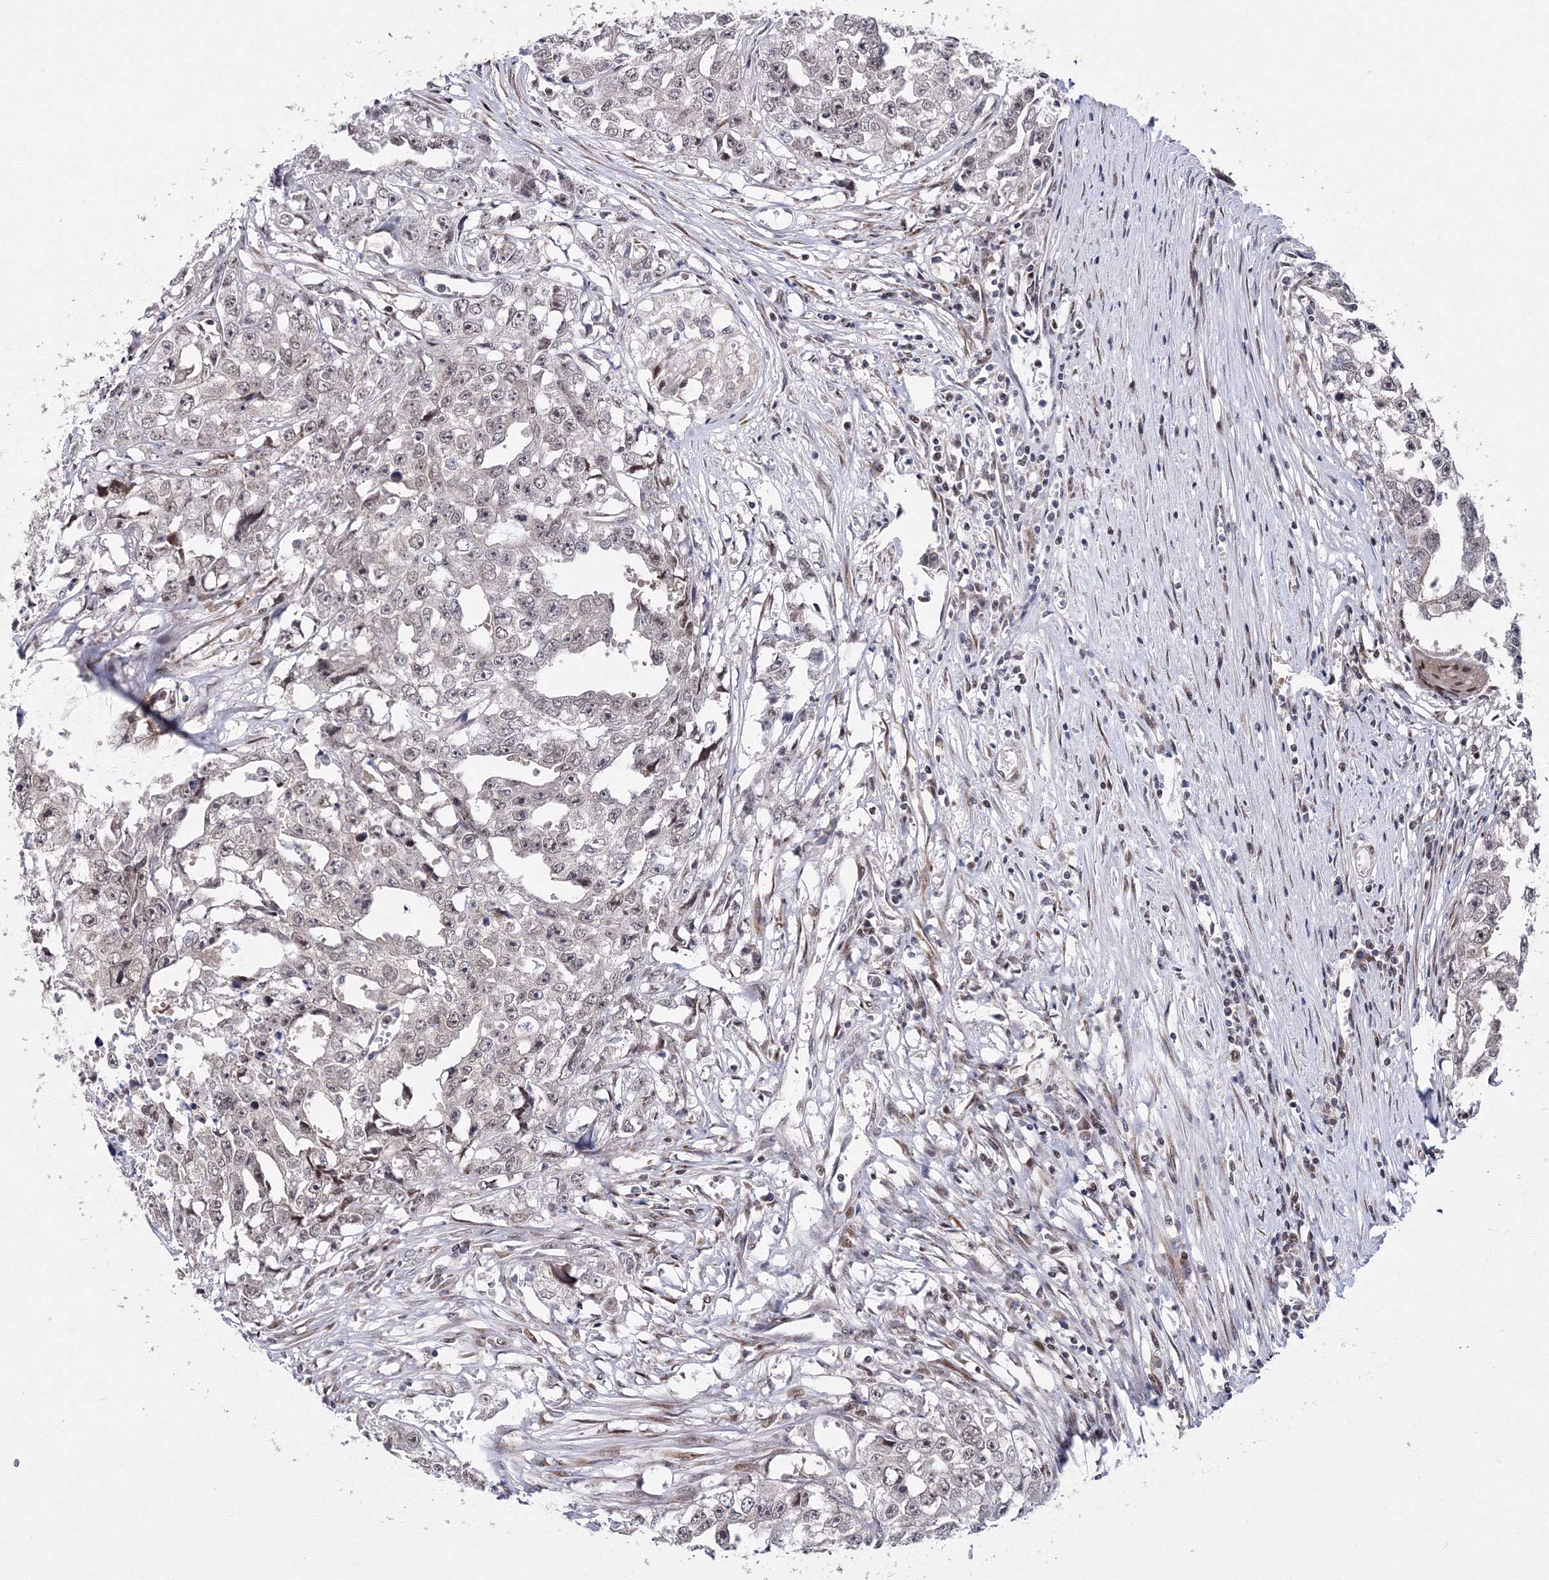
{"staining": {"intensity": "weak", "quantity": "25%-75%", "location": "nuclear"}, "tissue": "testis cancer", "cell_type": "Tumor cells", "image_type": "cancer", "snomed": [{"axis": "morphology", "description": "Seminoma, NOS"}, {"axis": "morphology", "description": "Carcinoma, Embryonal, NOS"}, {"axis": "topography", "description": "Testis"}], "caption": "This image displays IHC staining of testis embryonal carcinoma, with low weak nuclear positivity in about 25%-75% of tumor cells.", "gene": "GPN1", "patient": {"sex": "male", "age": 43}}